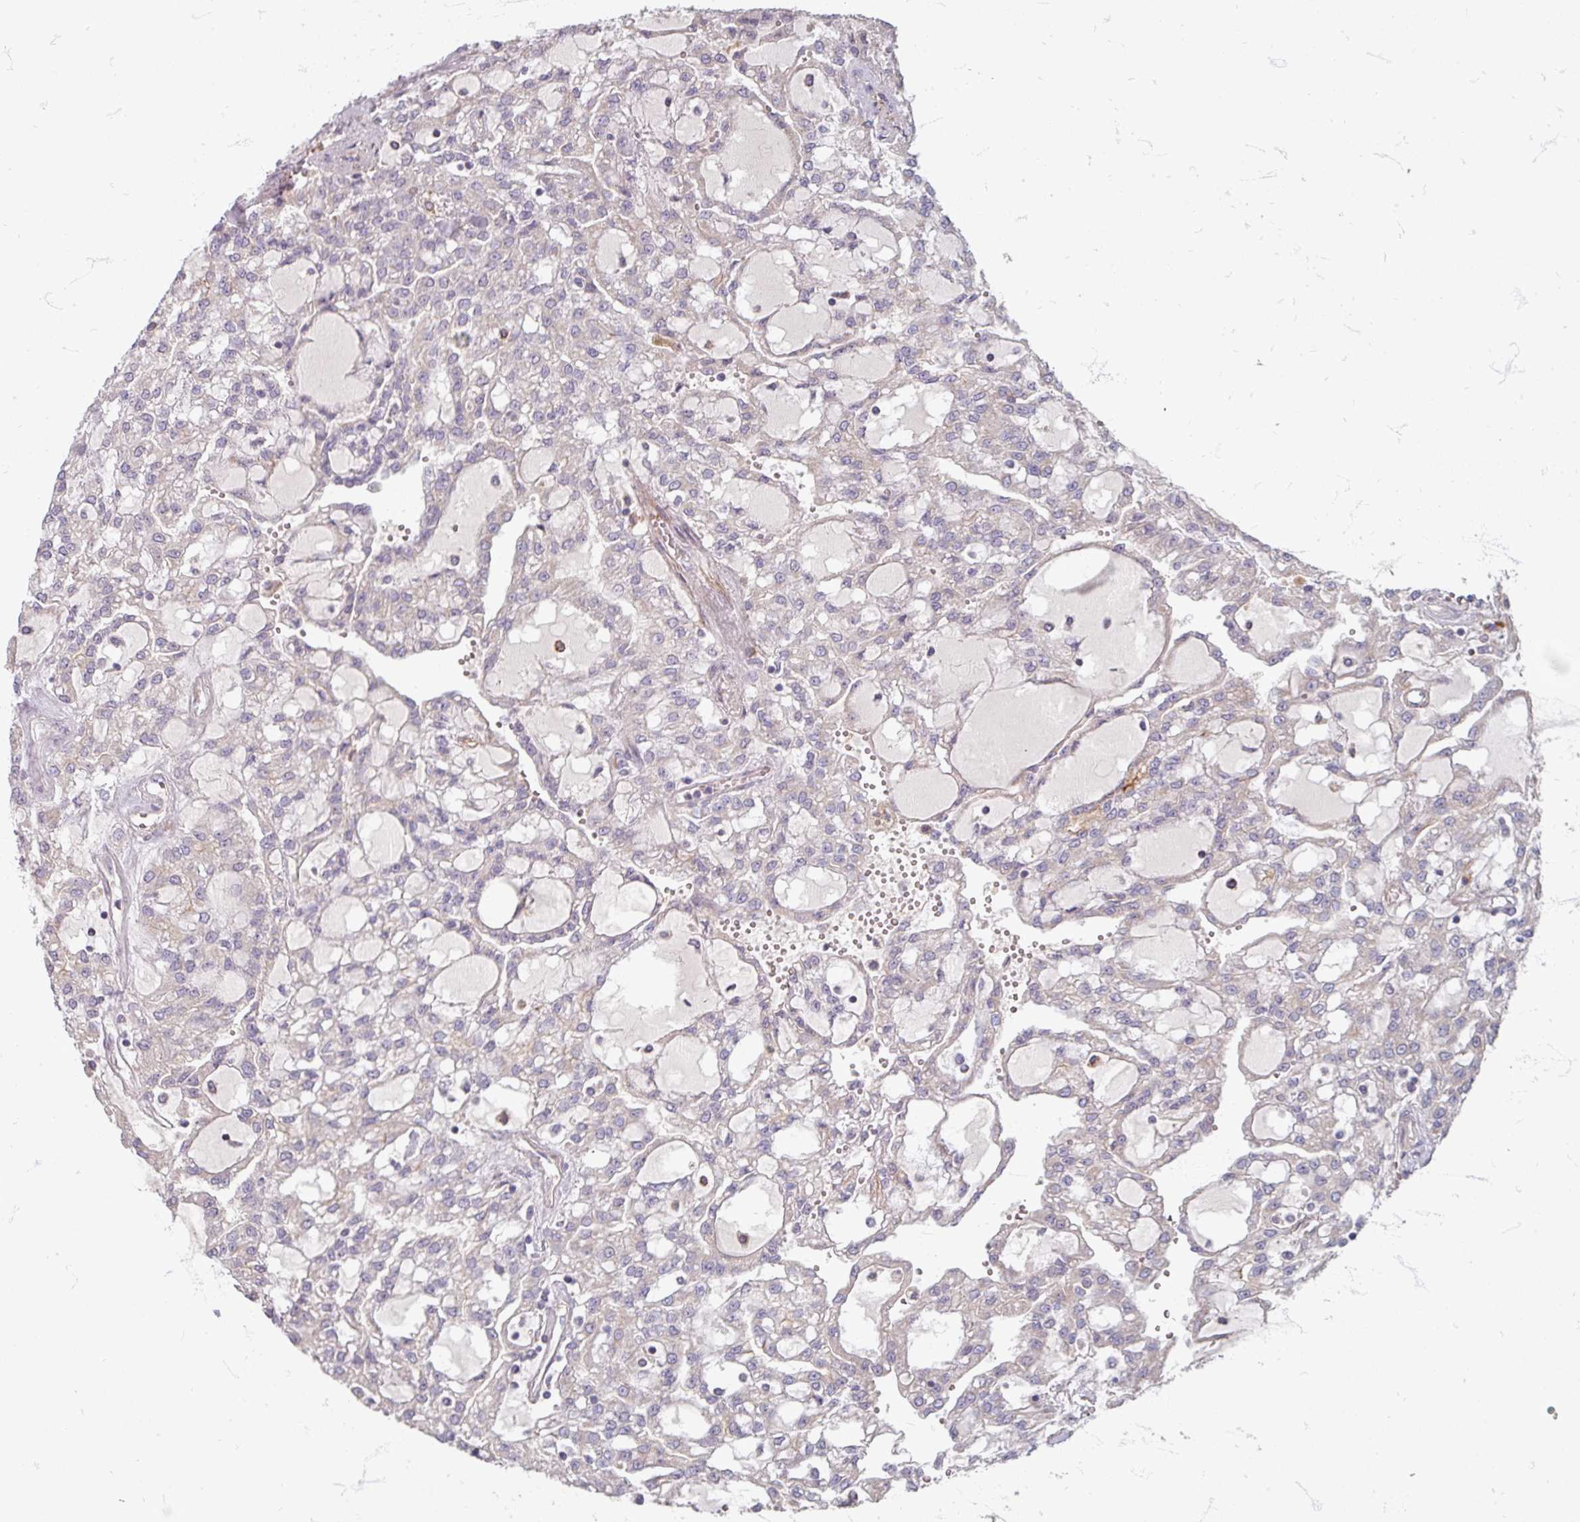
{"staining": {"intensity": "negative", "quantity": "none", "location": "none"}, "tissue": "renal cancer", "cell_type": "Tumor cells", "image_type": "cancer", "snomed": [{"axis": "morphology", "description": "Adenocarcinoma, NOS"}, {"axis": "topography", "description": "Kidney"}], "caption": "High power microscopy histopathology image of an immunohistochemistry (IHC) photomicrograph of adenocarcinoma (renal), revealing no significant positivity in tumor cells. (Brightfield microscopy of DAB immunohistochemistry (IHC) at high magnification).", "gene": "GABARAPL1", "patient": {"sex": "male", "age": 63}}